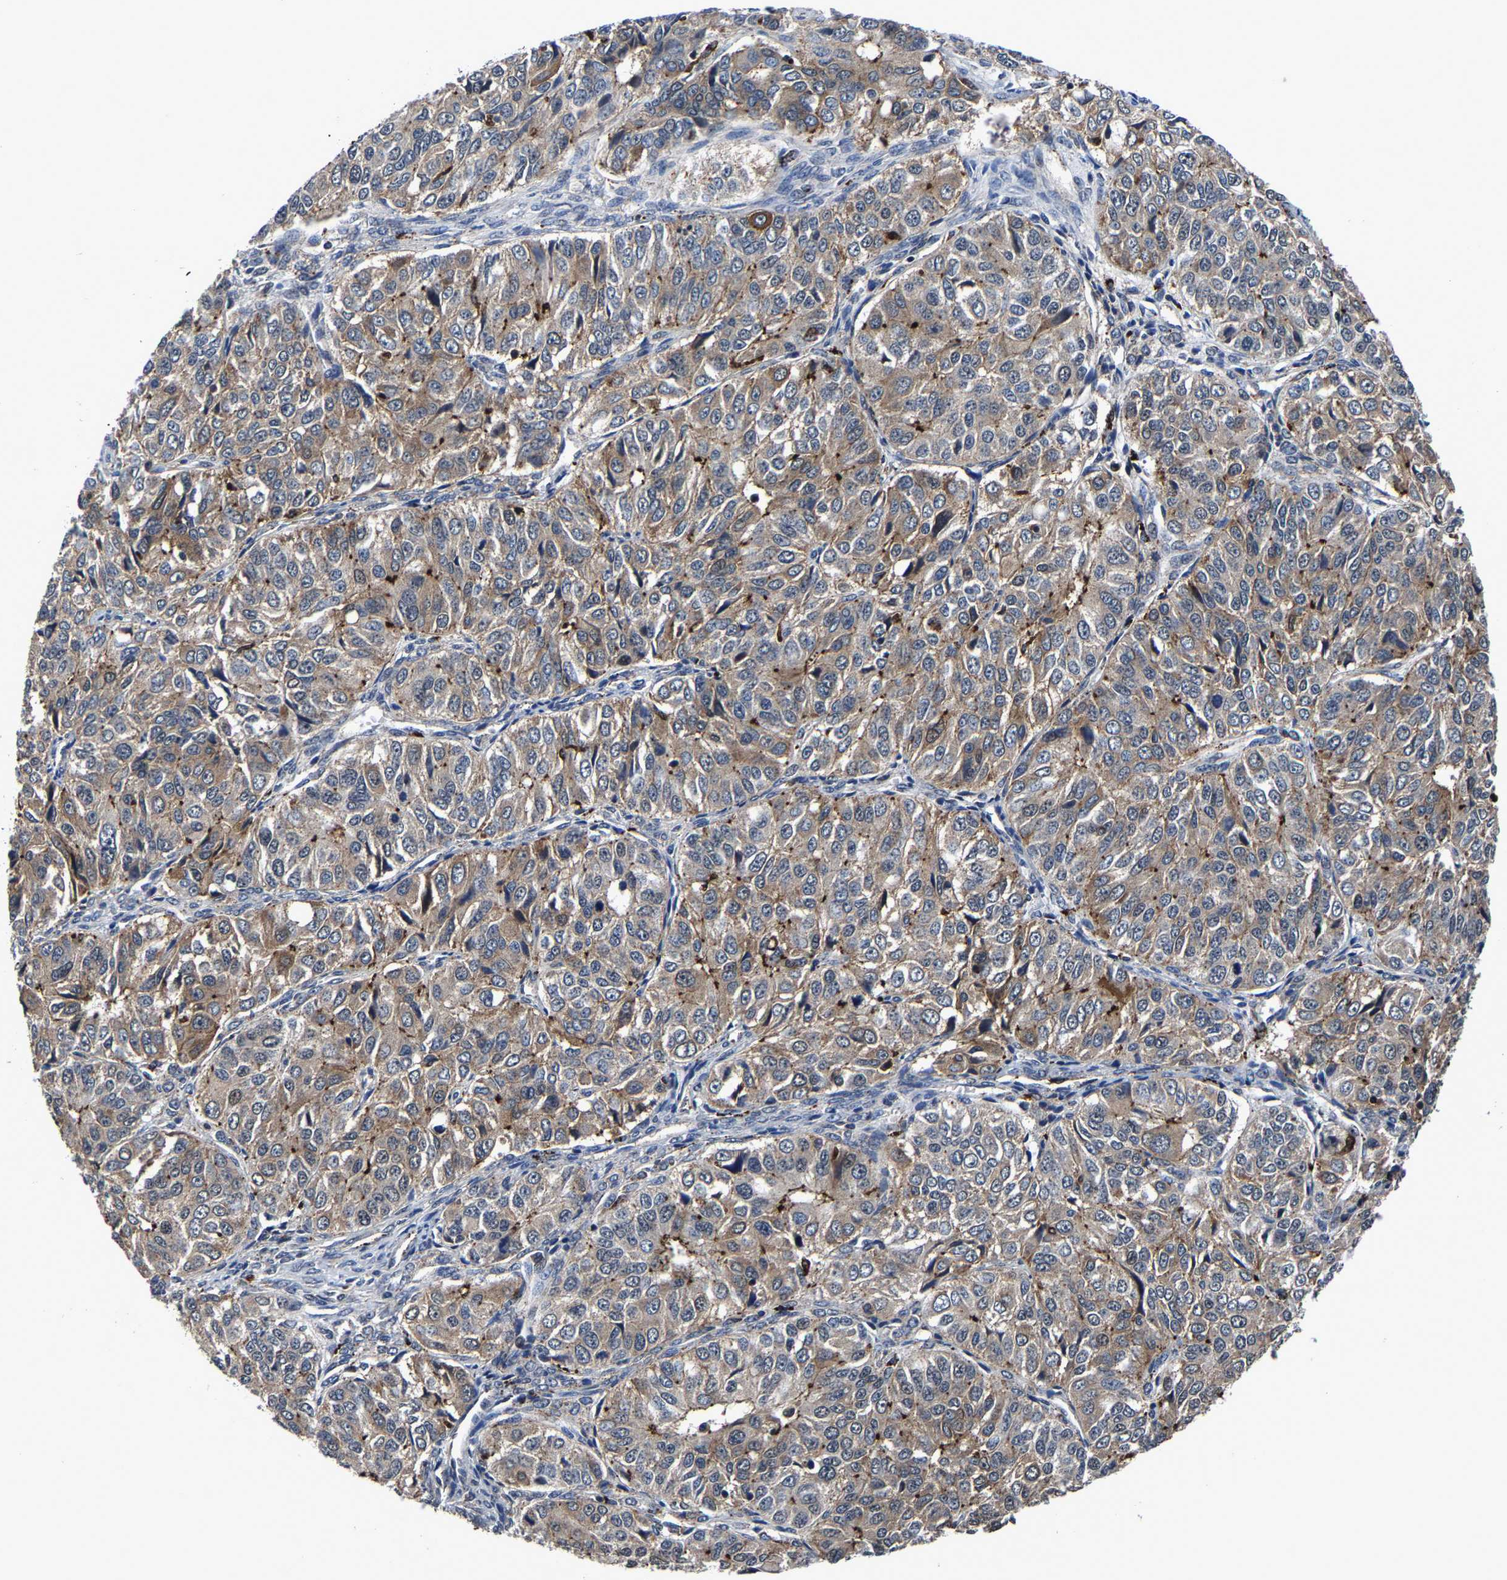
{"staining": {"intensity": "moderate", "quantity": ">75%", "location": "cytoplasmic/membranous"}, "tissue": "ovarian cancer", "cell_type": "Tumor cells", "image_type": "cancer", "snomed": [{"axis": "morphology", "description": "Carcinoma, endometroid"}, {"axis": "topography", "description": "Ovary"}], "caption": "Ovarian cancer stained for a protein demonstrates moderate cytoplasmic/membranous positivity in tumor cells.", "gene": "ZCCHC7", "patient": {"sex": "female", "age": 51}}